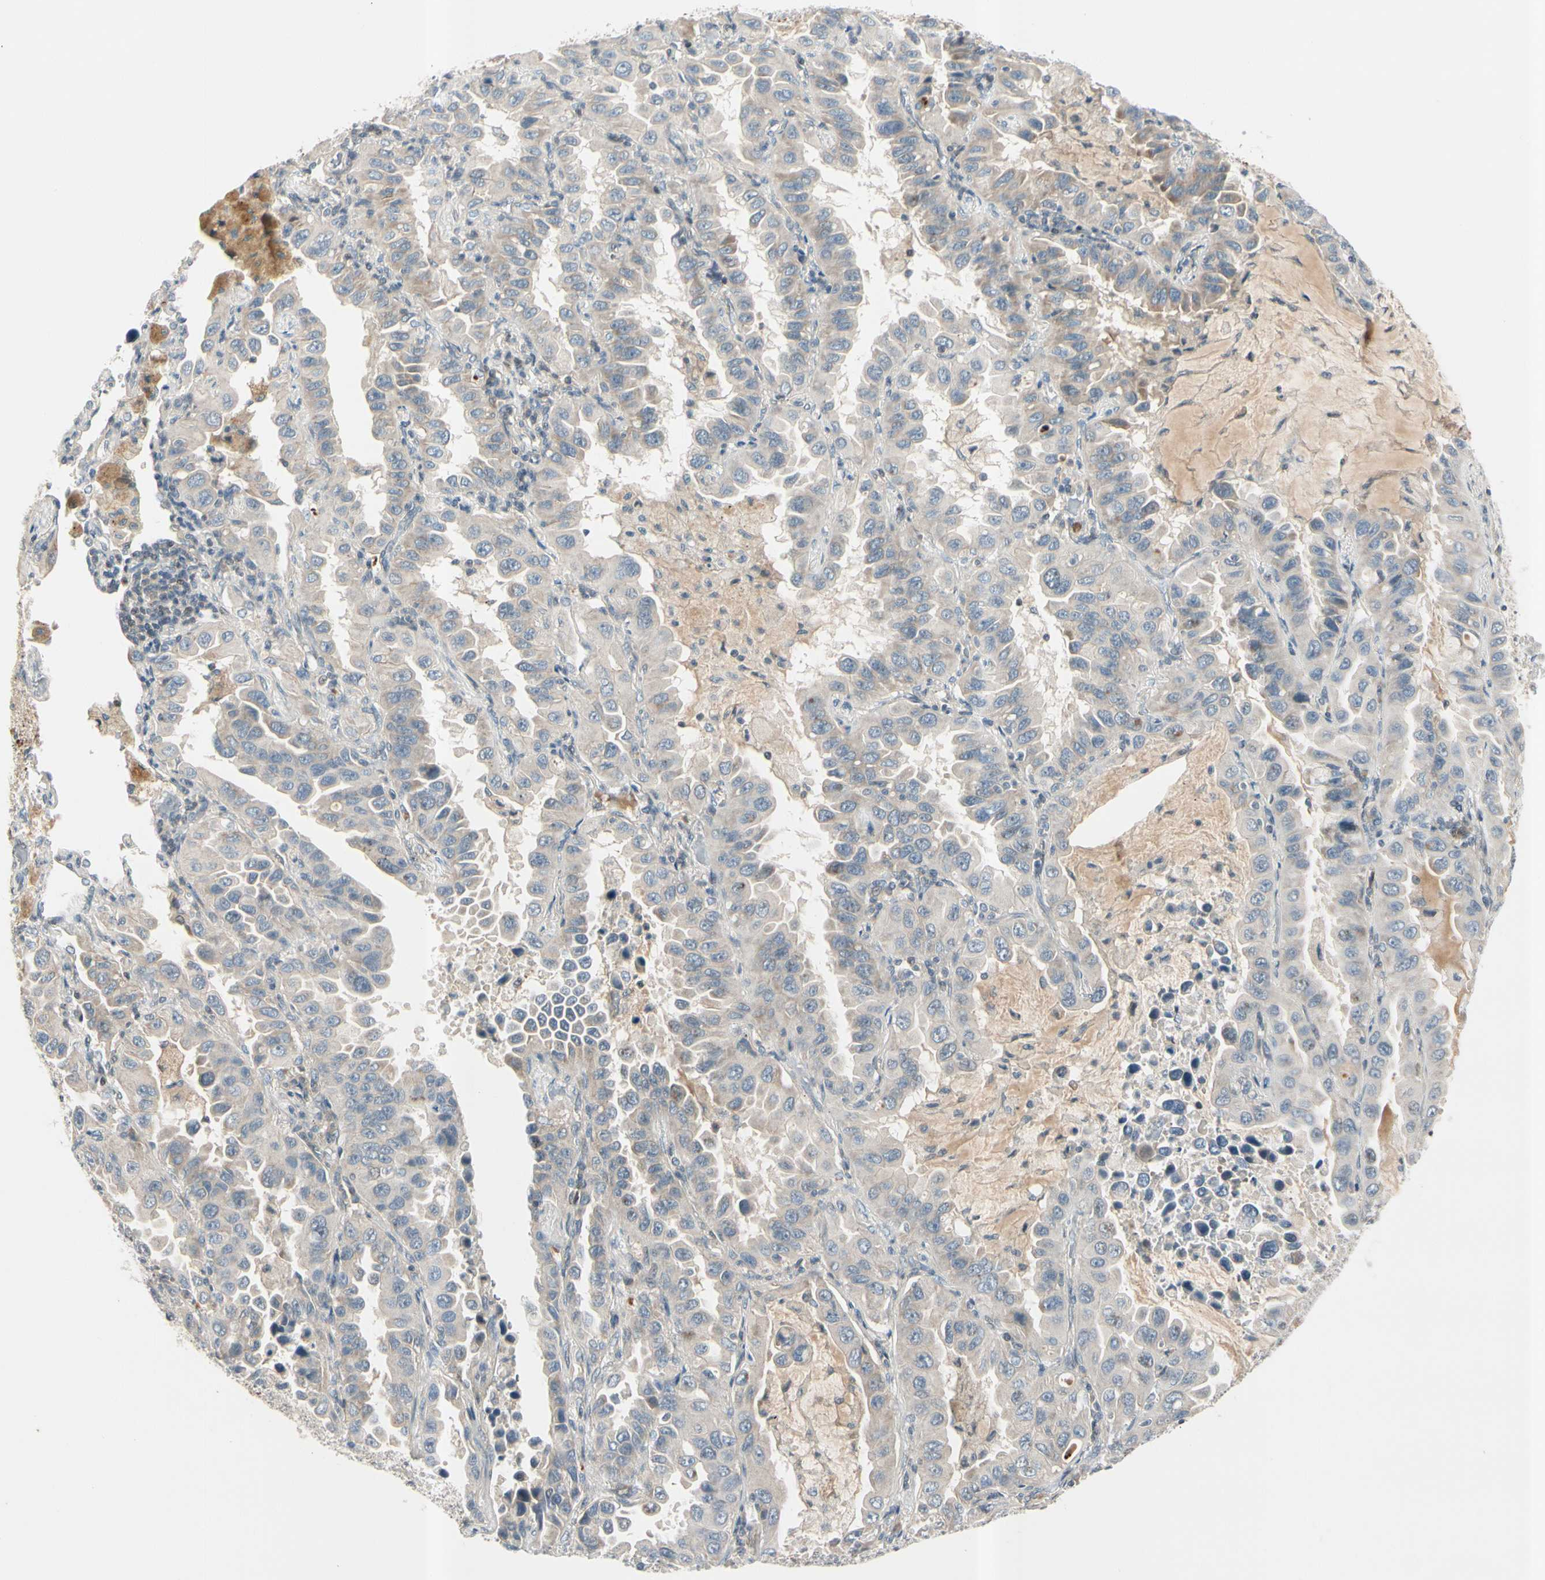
{"staining": {"intensity": "weak", "quantity": "25%-75%", "location": "cytoplasmic/membranous"}, "tissue": "lung cancer", "cell_type": "Tumor cells", "image_type": "cancer", "snomed": [{"axis": "morphology", "description": "Adenocarcinoma, NOS"}, {"axis": "topography", "description": "Lung"}], "caption": "Protein staining of lung cancer tissue shows weak cytoplasmic/membranous positivity in about 25%-75% of tumor cells. (Stains: DAB in brown, nuclei in blue, Microscopy: brightfield microscopy at high magnification).", "gene": "ICAM5", "patient": {"sex": "male", "age": 64}}